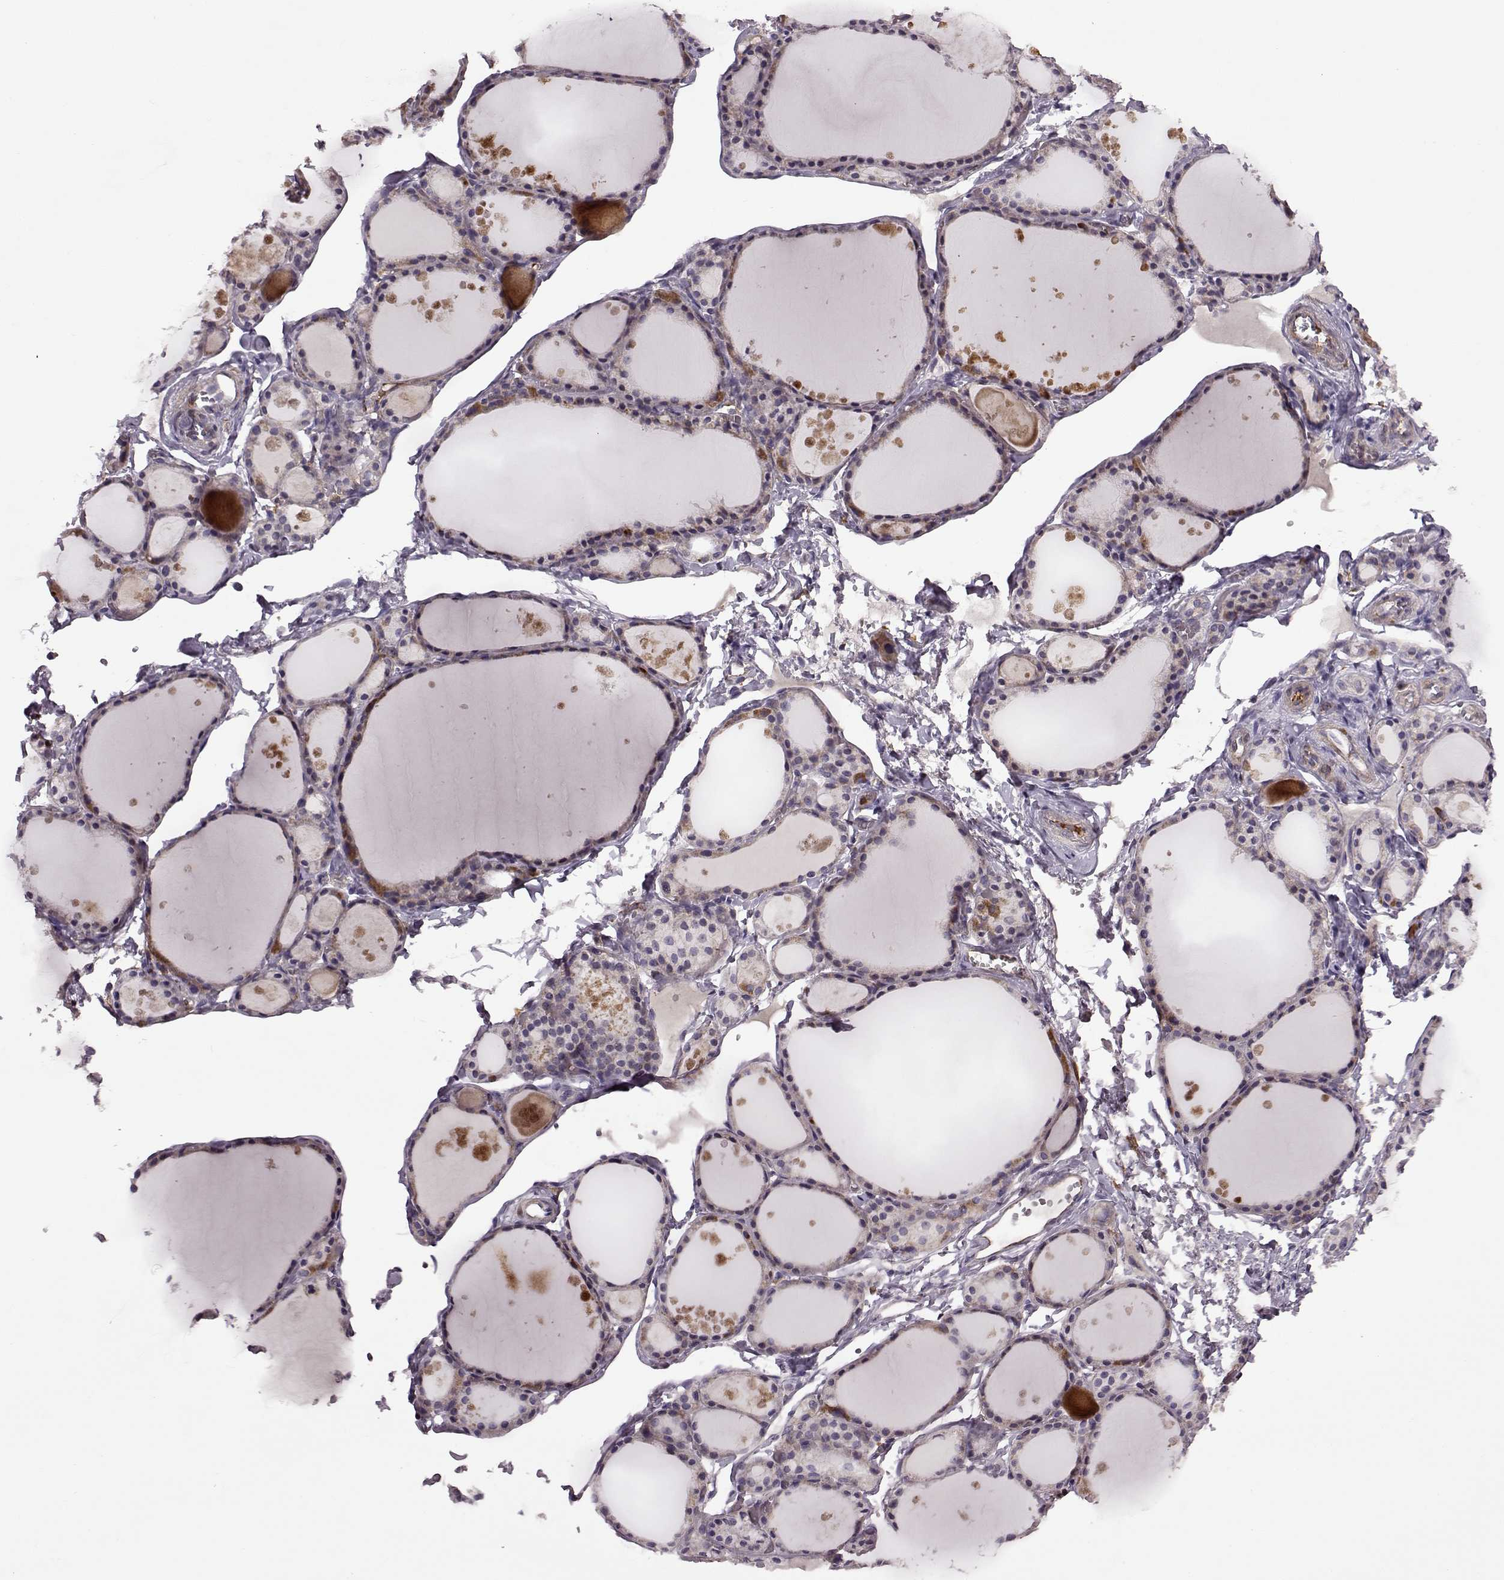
{"staining": {"intensity": "weak", "quantity": ">75%", "location": "cytoplasmic/membranous"}, "tissue": "thyroid gland", "cell_type": "Glandular cells", "image_type": "normal", "snomed": [{"axis": "morphology", "description": "Normal tissue, NOS"}, {"axis": "topography", "description": "Thyroid gland"}], "caption": "High-power microscopy captured an IHC photomicrograph of benign thyroid gland, revealing weak cytoplasmic/membranous positivity in about >75% of glandular cells.", "gene": "MTSS1", "patient": {"sex": "male", "age": 68}}